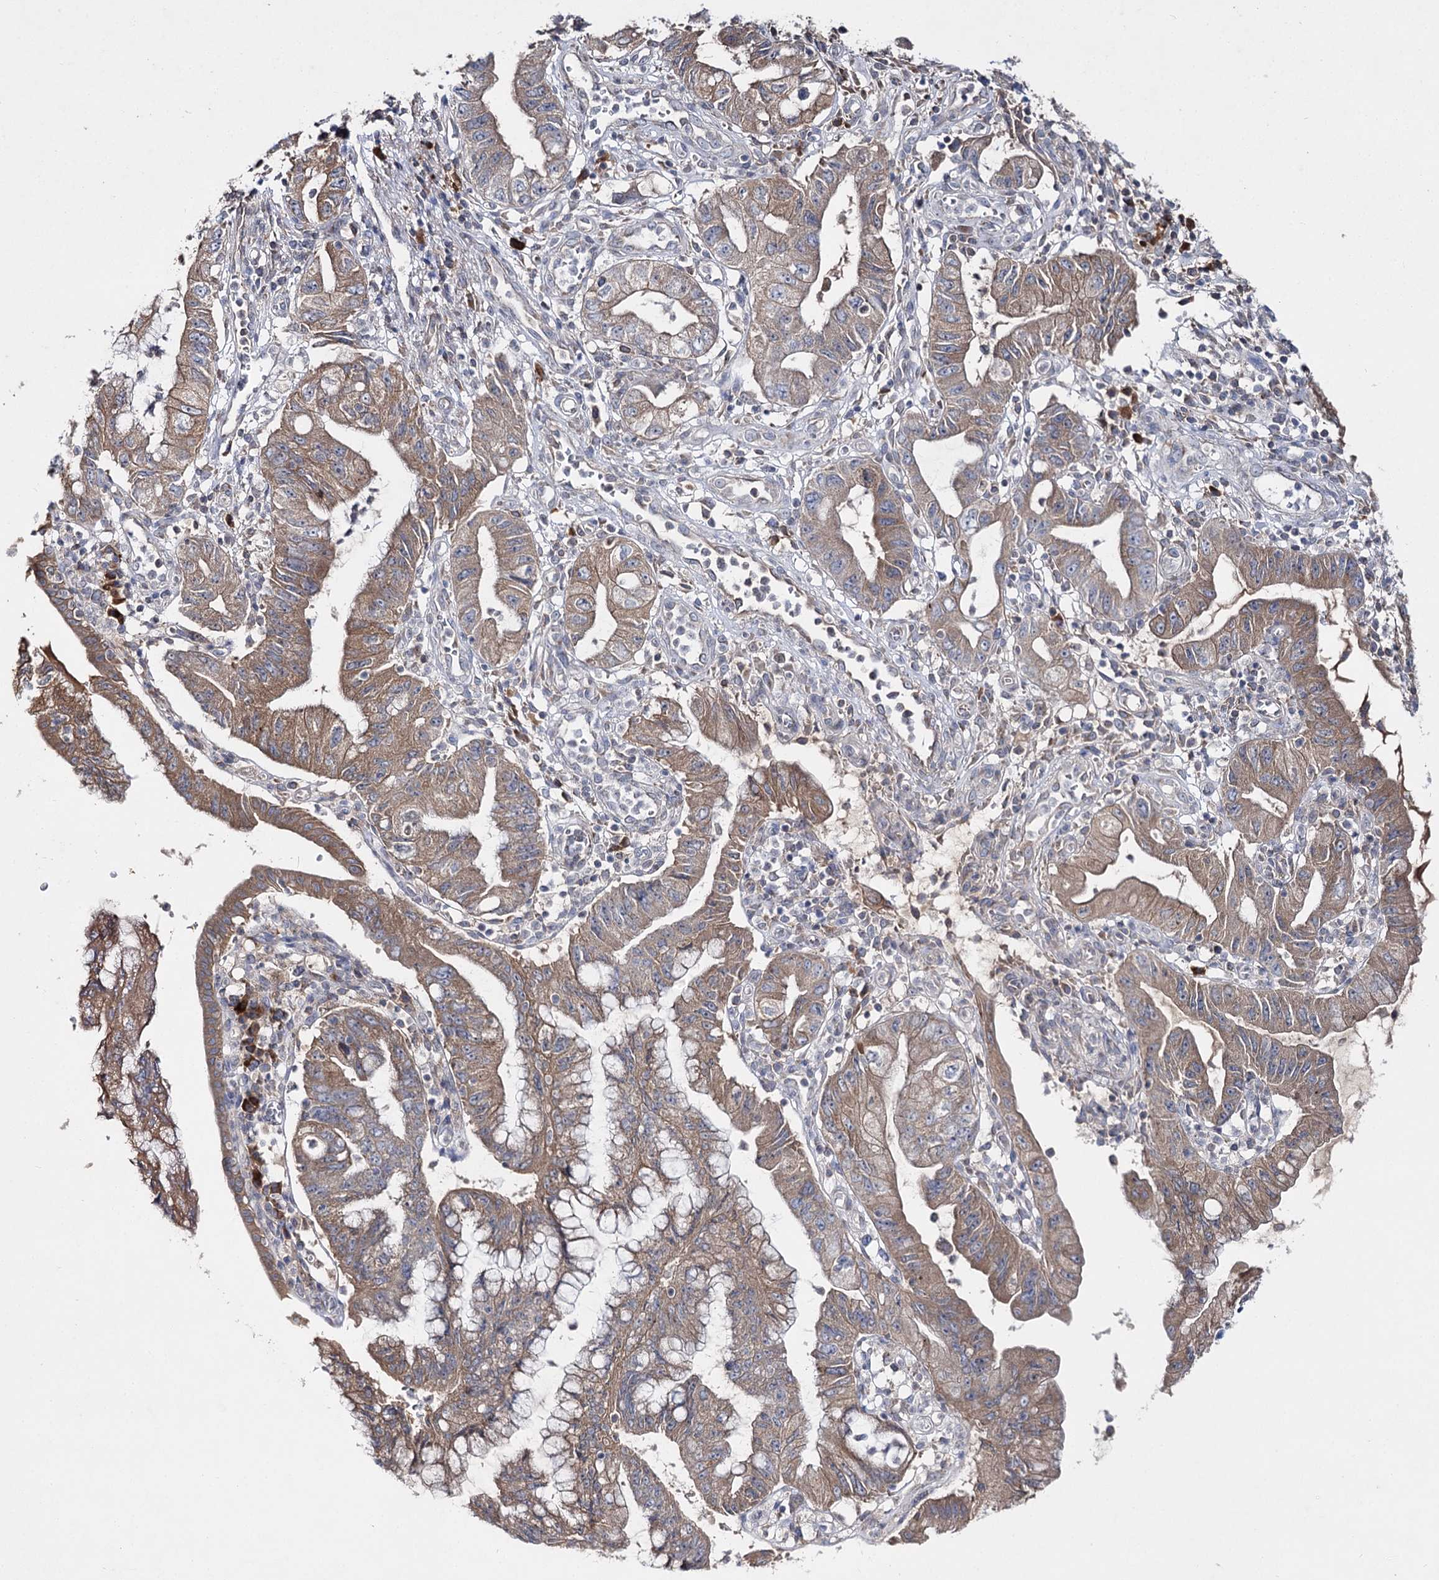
{"staining": {"intensity": "moderate", "quantity": ">75%", "location": "cytoplasmic/membranous"}, "tissue": "pancreatic cancer", "cell_type": "Tumor cells", "image_type": "cancer", "snomed": [{"axis": "morphology", "description": "Adenocarcinoma, NOS"}, {"axis": "topography", "description": "Pancreas"}], "caption": "The image shows staining of pancreatic cancer (adenocarcinoma), revealing moderate cytoplasmic/membranous protein staining (brown color) within tumor cells. (Stains: DAB (3,3'-diaminobenzidine) in brown, nuclei in blue, Microscopy: brightfield microscopy at high magnification).", "gene": "IL1RAP", "patient": {"sex": "female", "age": 73}}